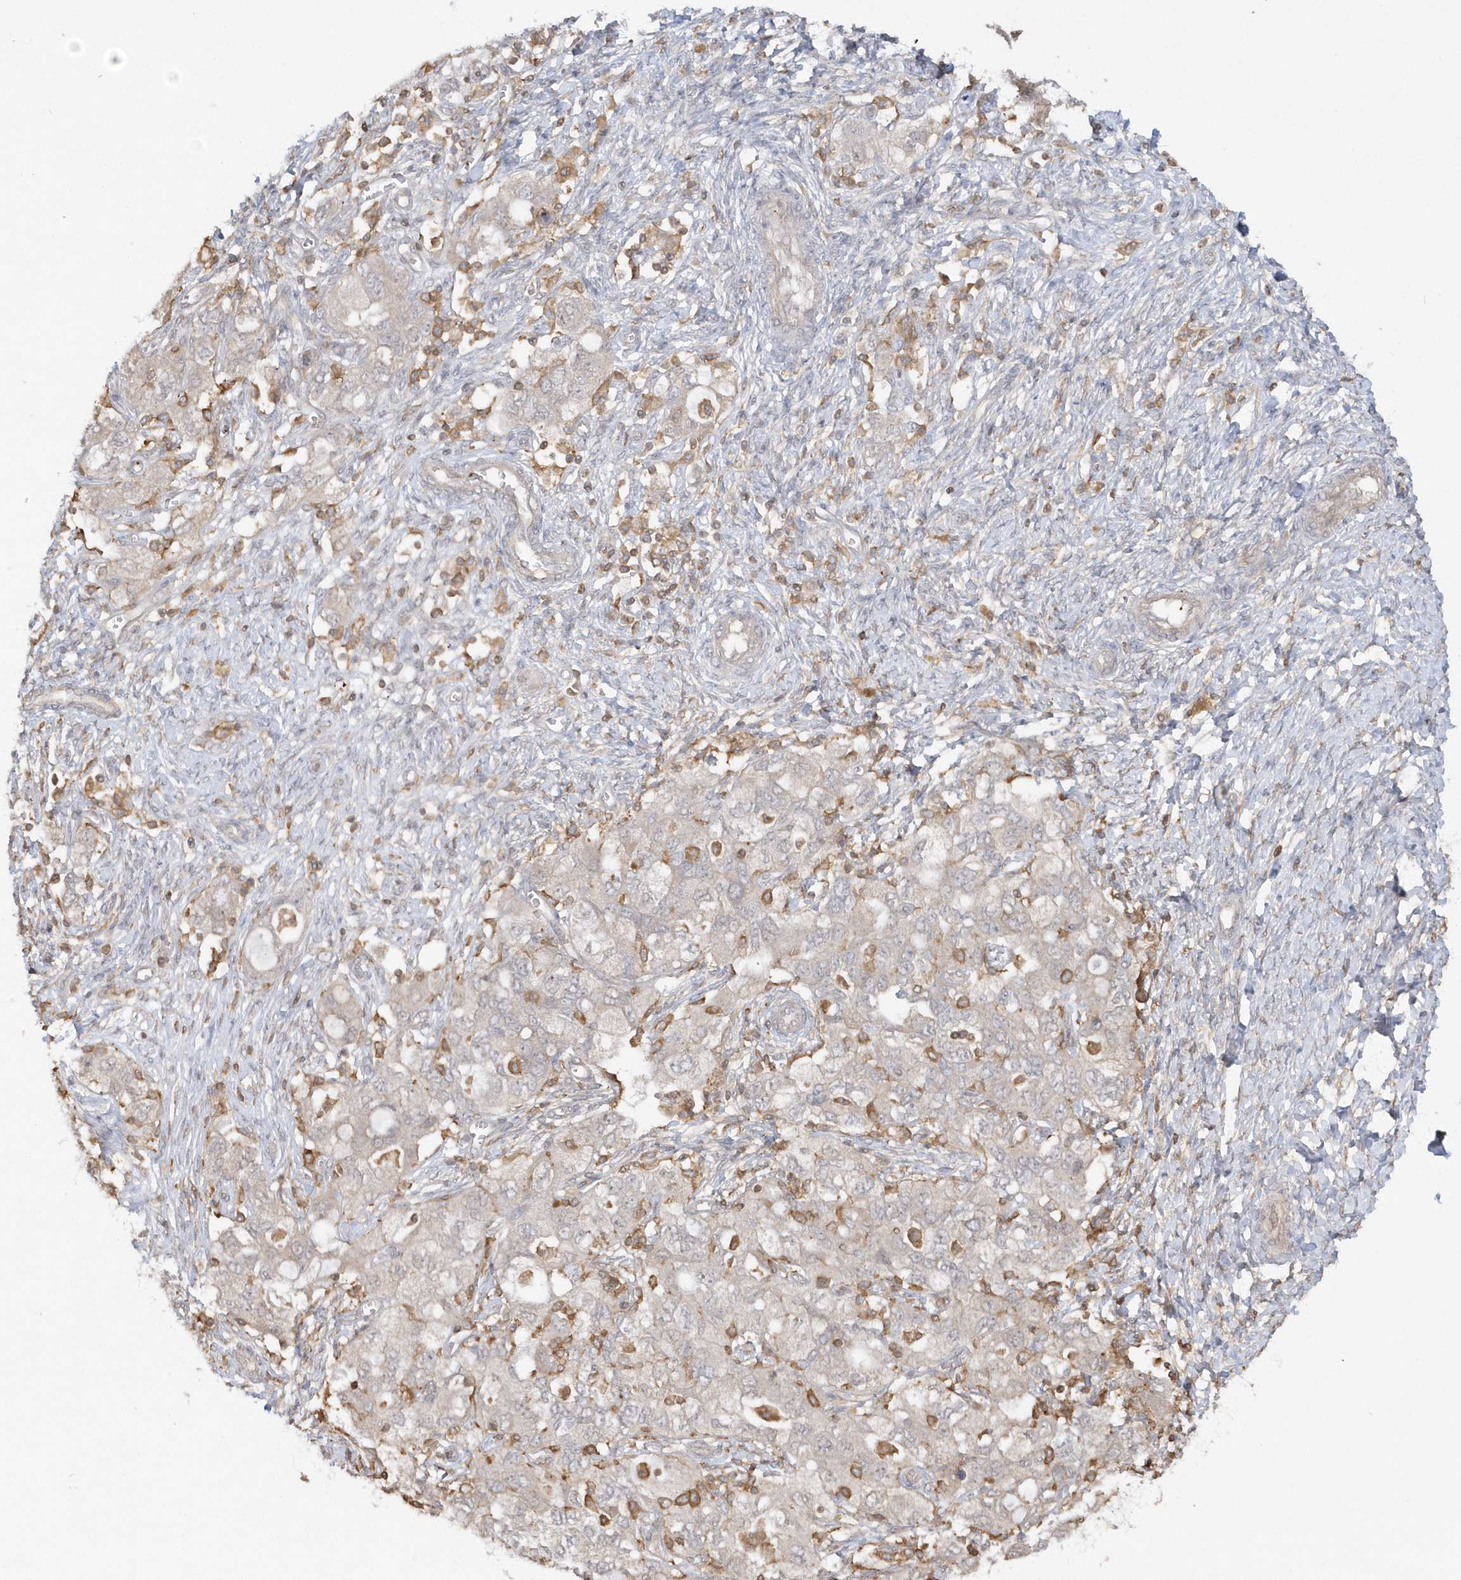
{"staining": {"intensity": "negative", "quantity": "none", "location": "none"}, "tissue": "ovarian cancer", "cell_type": "Tumor cells", "image_type": "cancer", "snomed": [{"axis": "morphology", "description": "Carcinoma, NOS"}, {"axis": "morphology", "description": "Cystadenocarcinoma, serous, NOS"}, {"axis": "topography", "description": "Ovary"}], "caption": "Carcinoma (ovarian) was stained to show a protein in brown. There is no significant expression in tumor cells.", "gene": "BSN", "patient": {"sex": "female", "age": 69}}